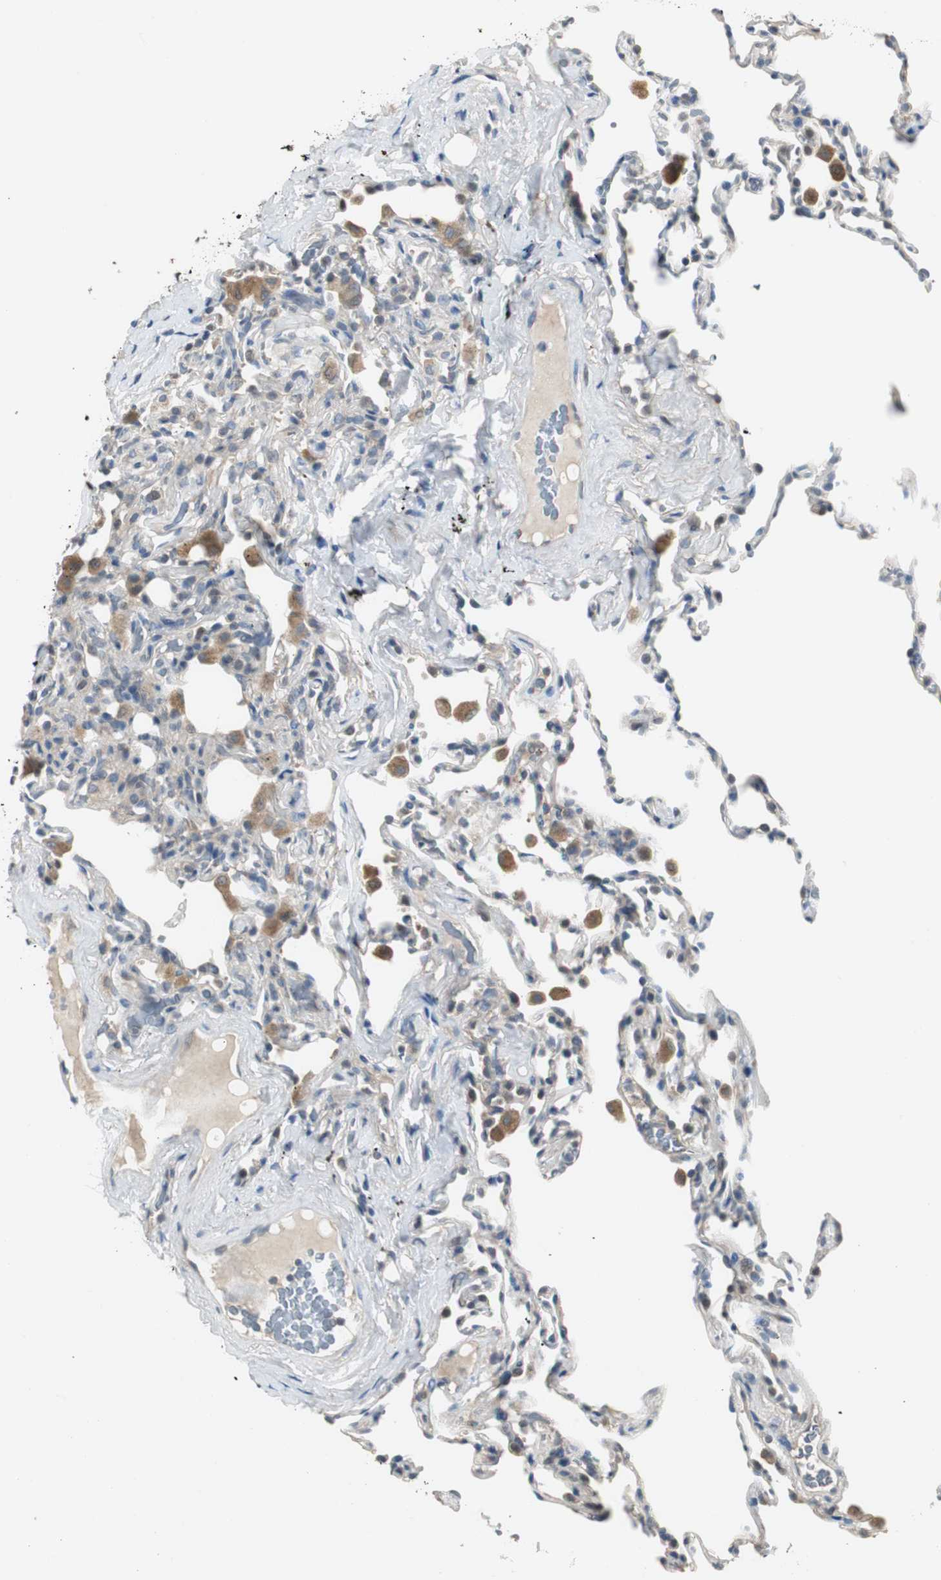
{"staining": {"intensity": "negative", "quantity": "none", "location": "none"}, "tissue": "lung", "cell_type": "Alveolar cells", "image_type": "normal", "snomed": [{"axis": "morphology", "description": "Normal tissue, NOS"}, {"axis": "morphology", "description": "Soft tissue tumor metastatic"}, {"axis": "topography", "description": "Lung"}], "caption": "IHC of normal human lung exhibits no positivity in alveolar cells.", "gene": "MYT1", "patient": {"sex": "male", "age": 59}}